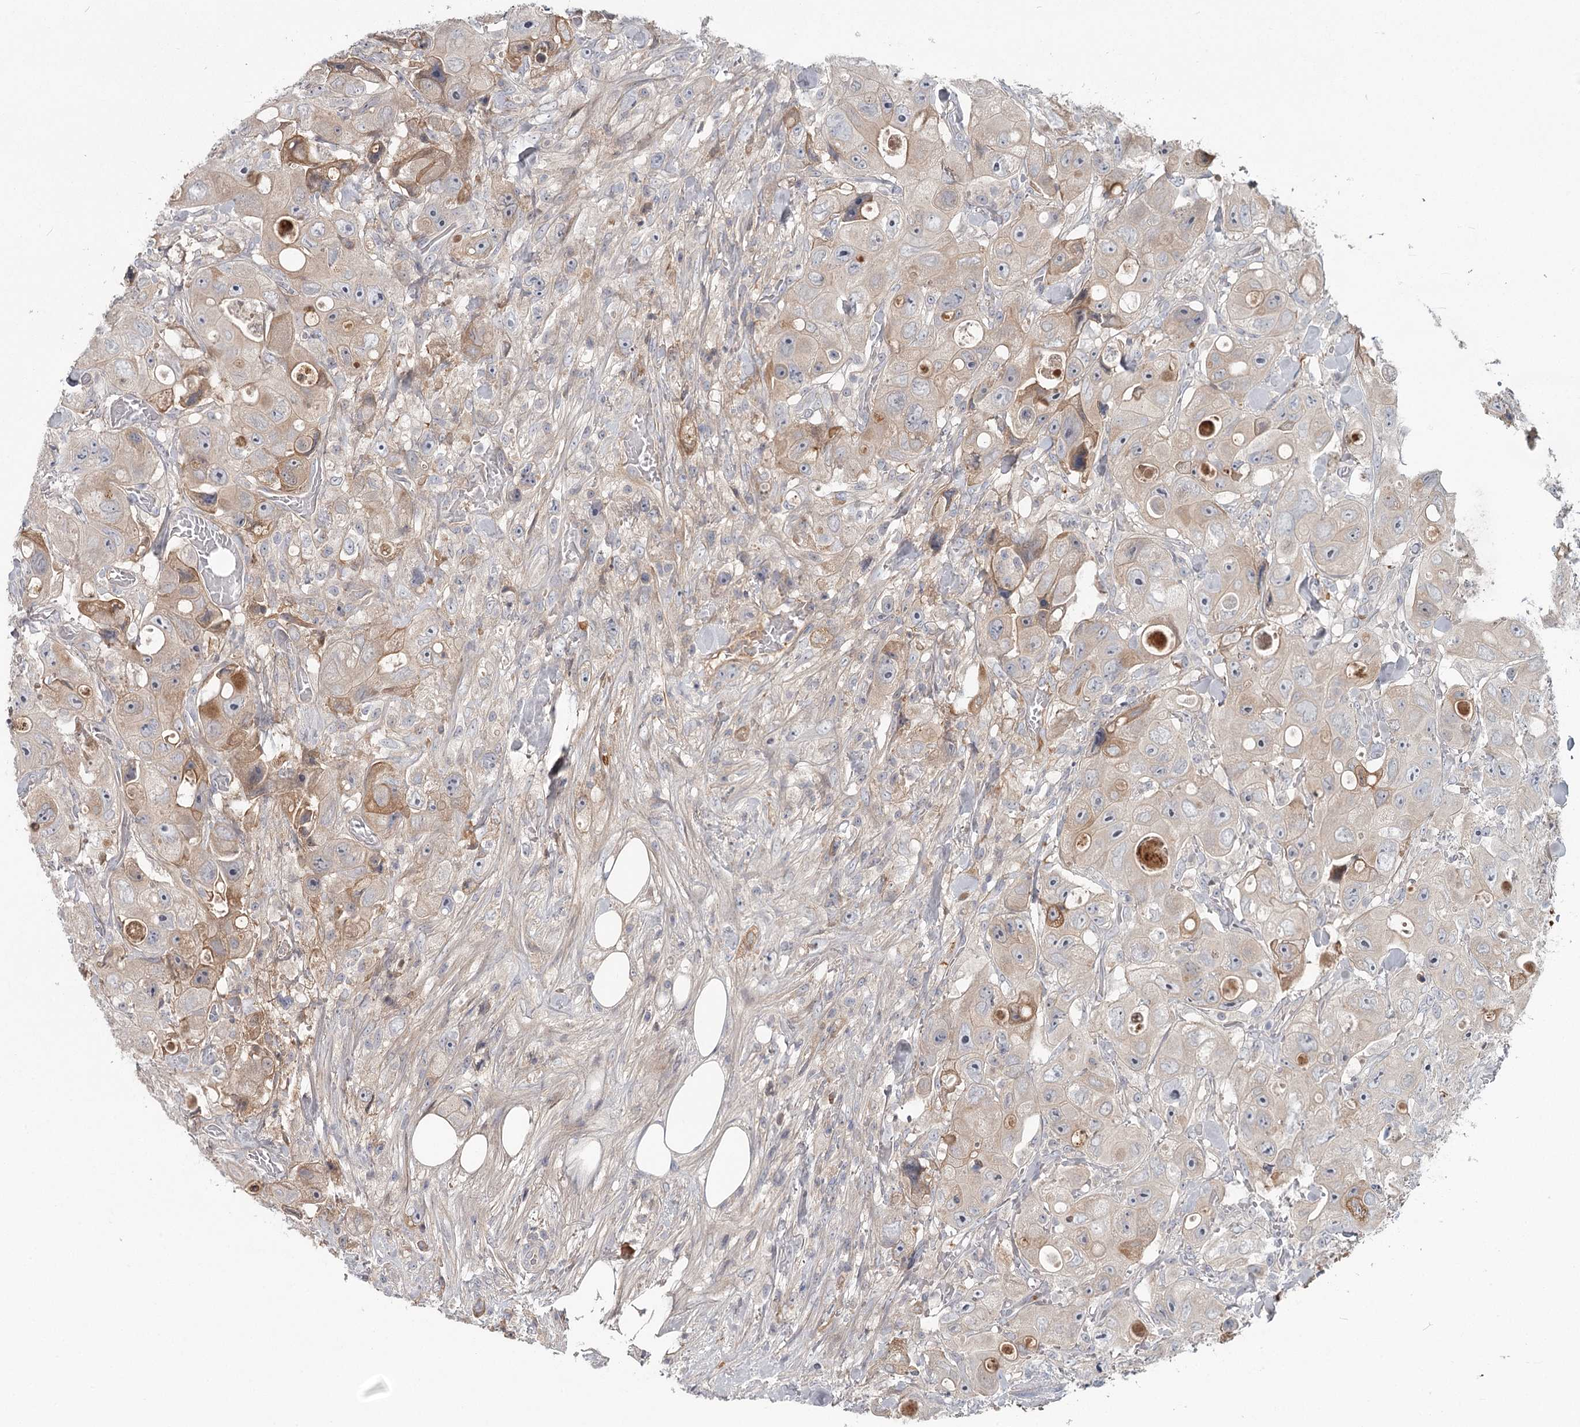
{"staining": {"intensity": "moderate", "quantity": "<25%", "location": "cytoplasmic/membranous"}, "tissue": "colorectal cancer", "cell_type": "Tumor cells", "image_type": "cancer", "snomed": [{"axis": "morphology", "description": "Adenocarcinoma, NOS"}, {"axis": "topography", "description": "Colon"}], "caption": "Immunohistochemistry (IHC) histopathology image of colorectal cancer (adenocarcinoma) stained for a protein (brown), which displays low levels of moderate cytoplasmic/membranous expression in about <25% of tumor cells.", "gene": "DHRS9", "patient": {"sex": "female", "age": 46}}